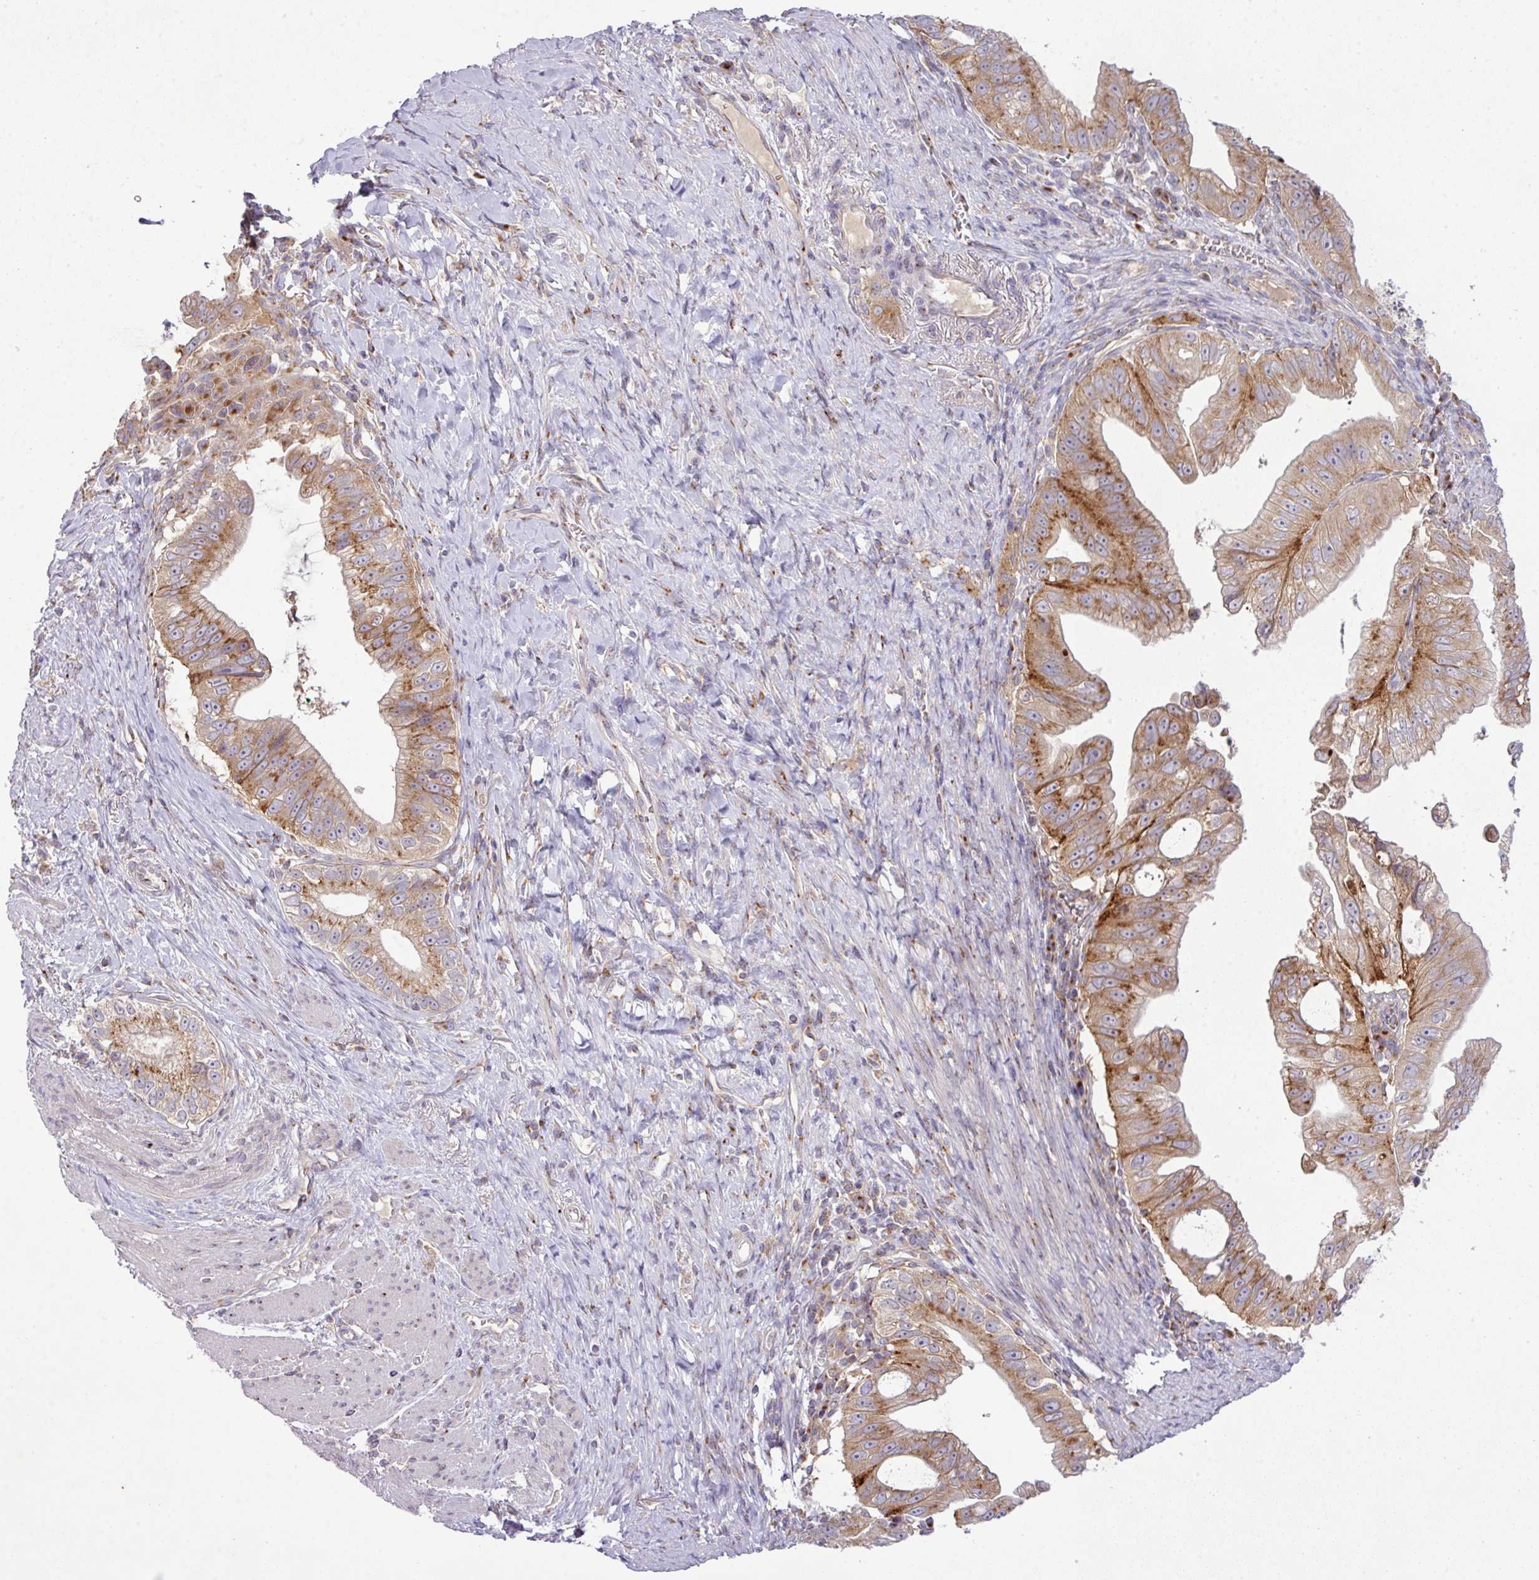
{"staining": {"intensity": "moderate", "quantity": "25%-75%", "location": "cytoplasmic/membranous"}, "tissue": "pancreatic cancer", "cell_type": "Tumor cells", "image_type": "cancer", "snomed": [{"axis": "morphology", "description": "Adenocarcinoma, NOS"}, {"axis": "topography", "description": "Pancreas"}], "caption": "An image of pancreatic adenocarcinoma stained for a protein displays moderate cytoplasmic/membranous brown staining in tumor cells.", "gene": "VTI1A", "patient": {"sex": "male", "age": 70}}